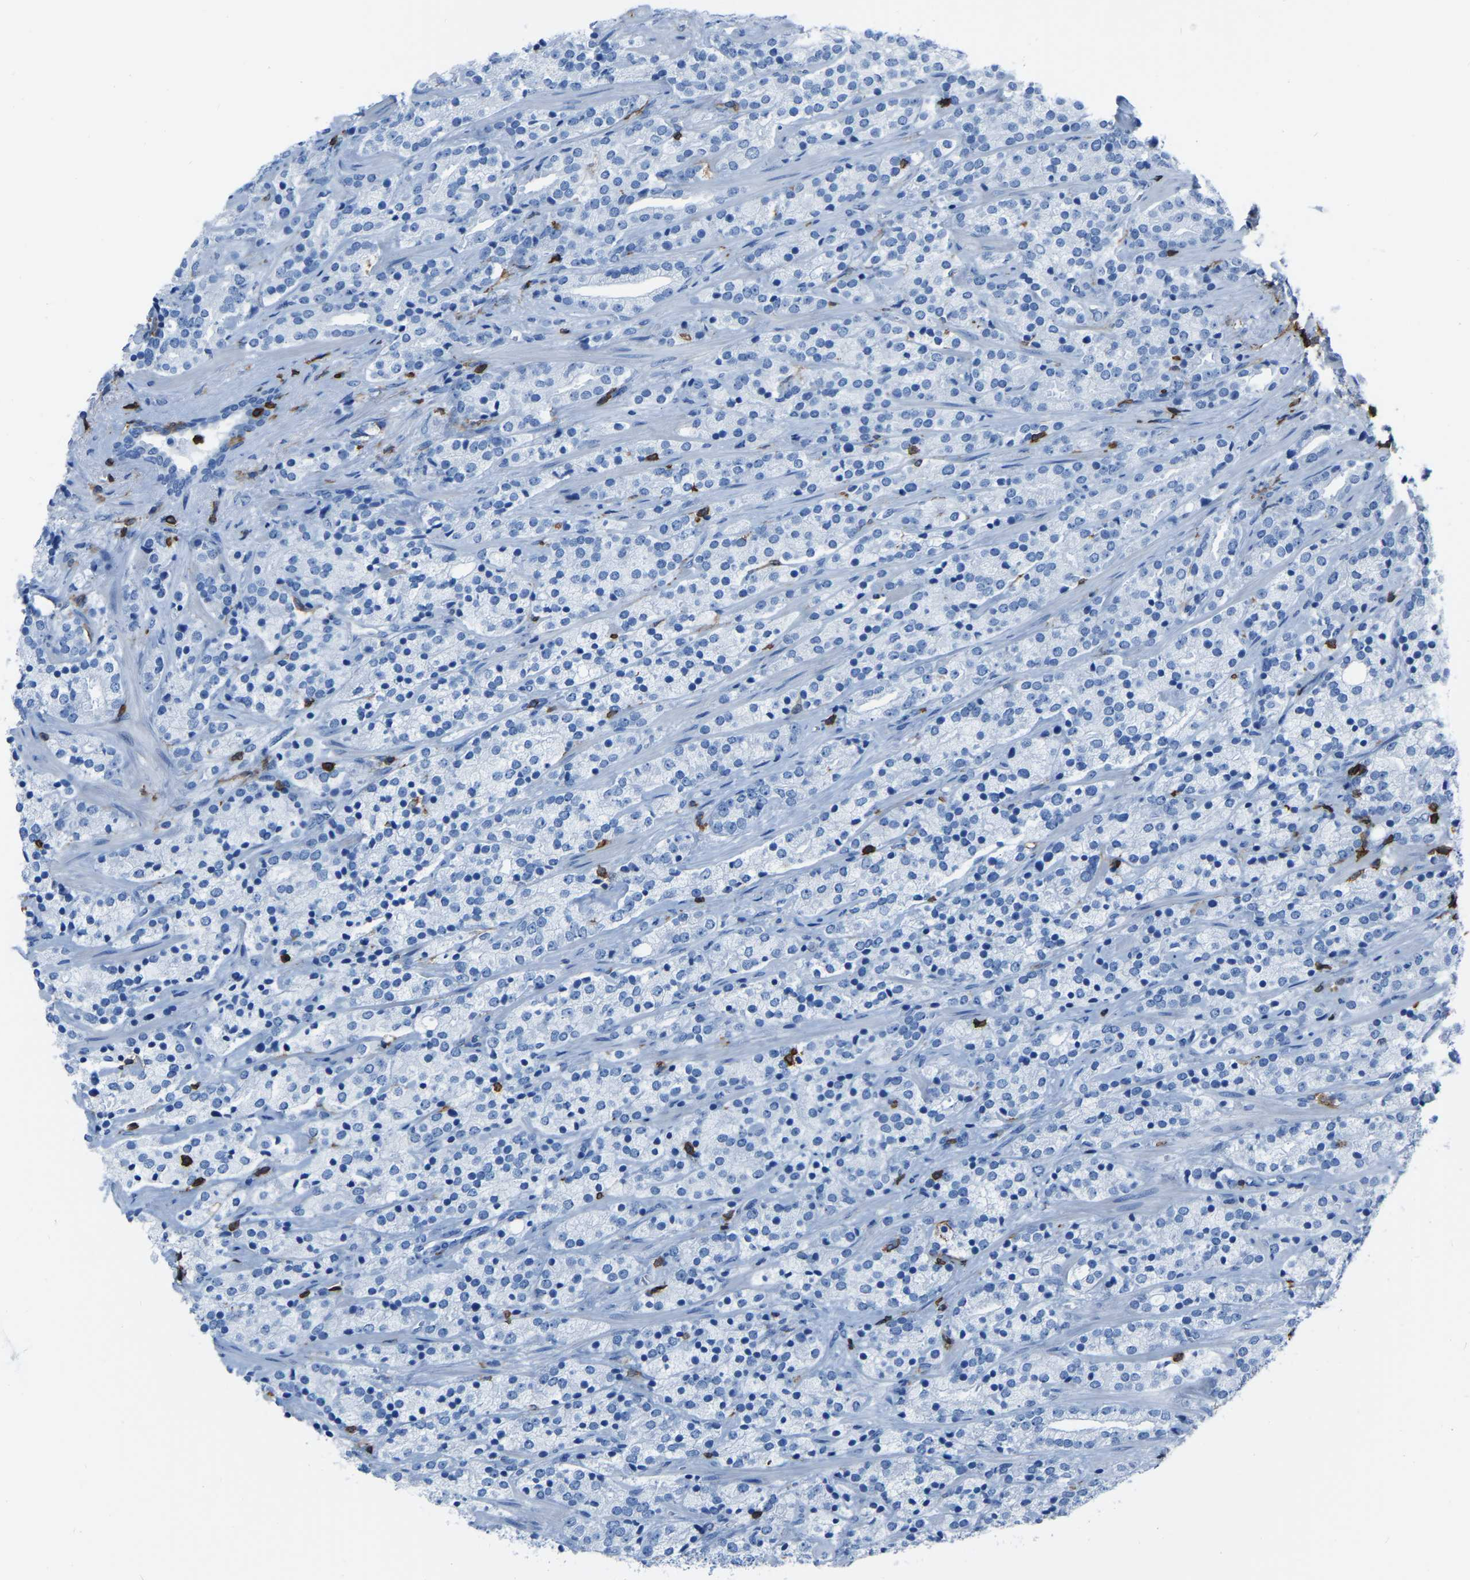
{"staining": {"intensity": "negative", "quantity": "none", "location": "none"}, "tissue": "prostate cancer", "cell_type": "Tumor cells", "image_type": "cancer", "snomed": [{"axis": "morphology", "description": "Adenocarcinoma, High grade"}, {"axis": "topography", "description": "Prostate"}], "caption": "Protein analysis of prostate cancer exhibits no significant expression in tumor cells.", "gene": "LSP1", "patient": {"sex": "male", "age": 71}}